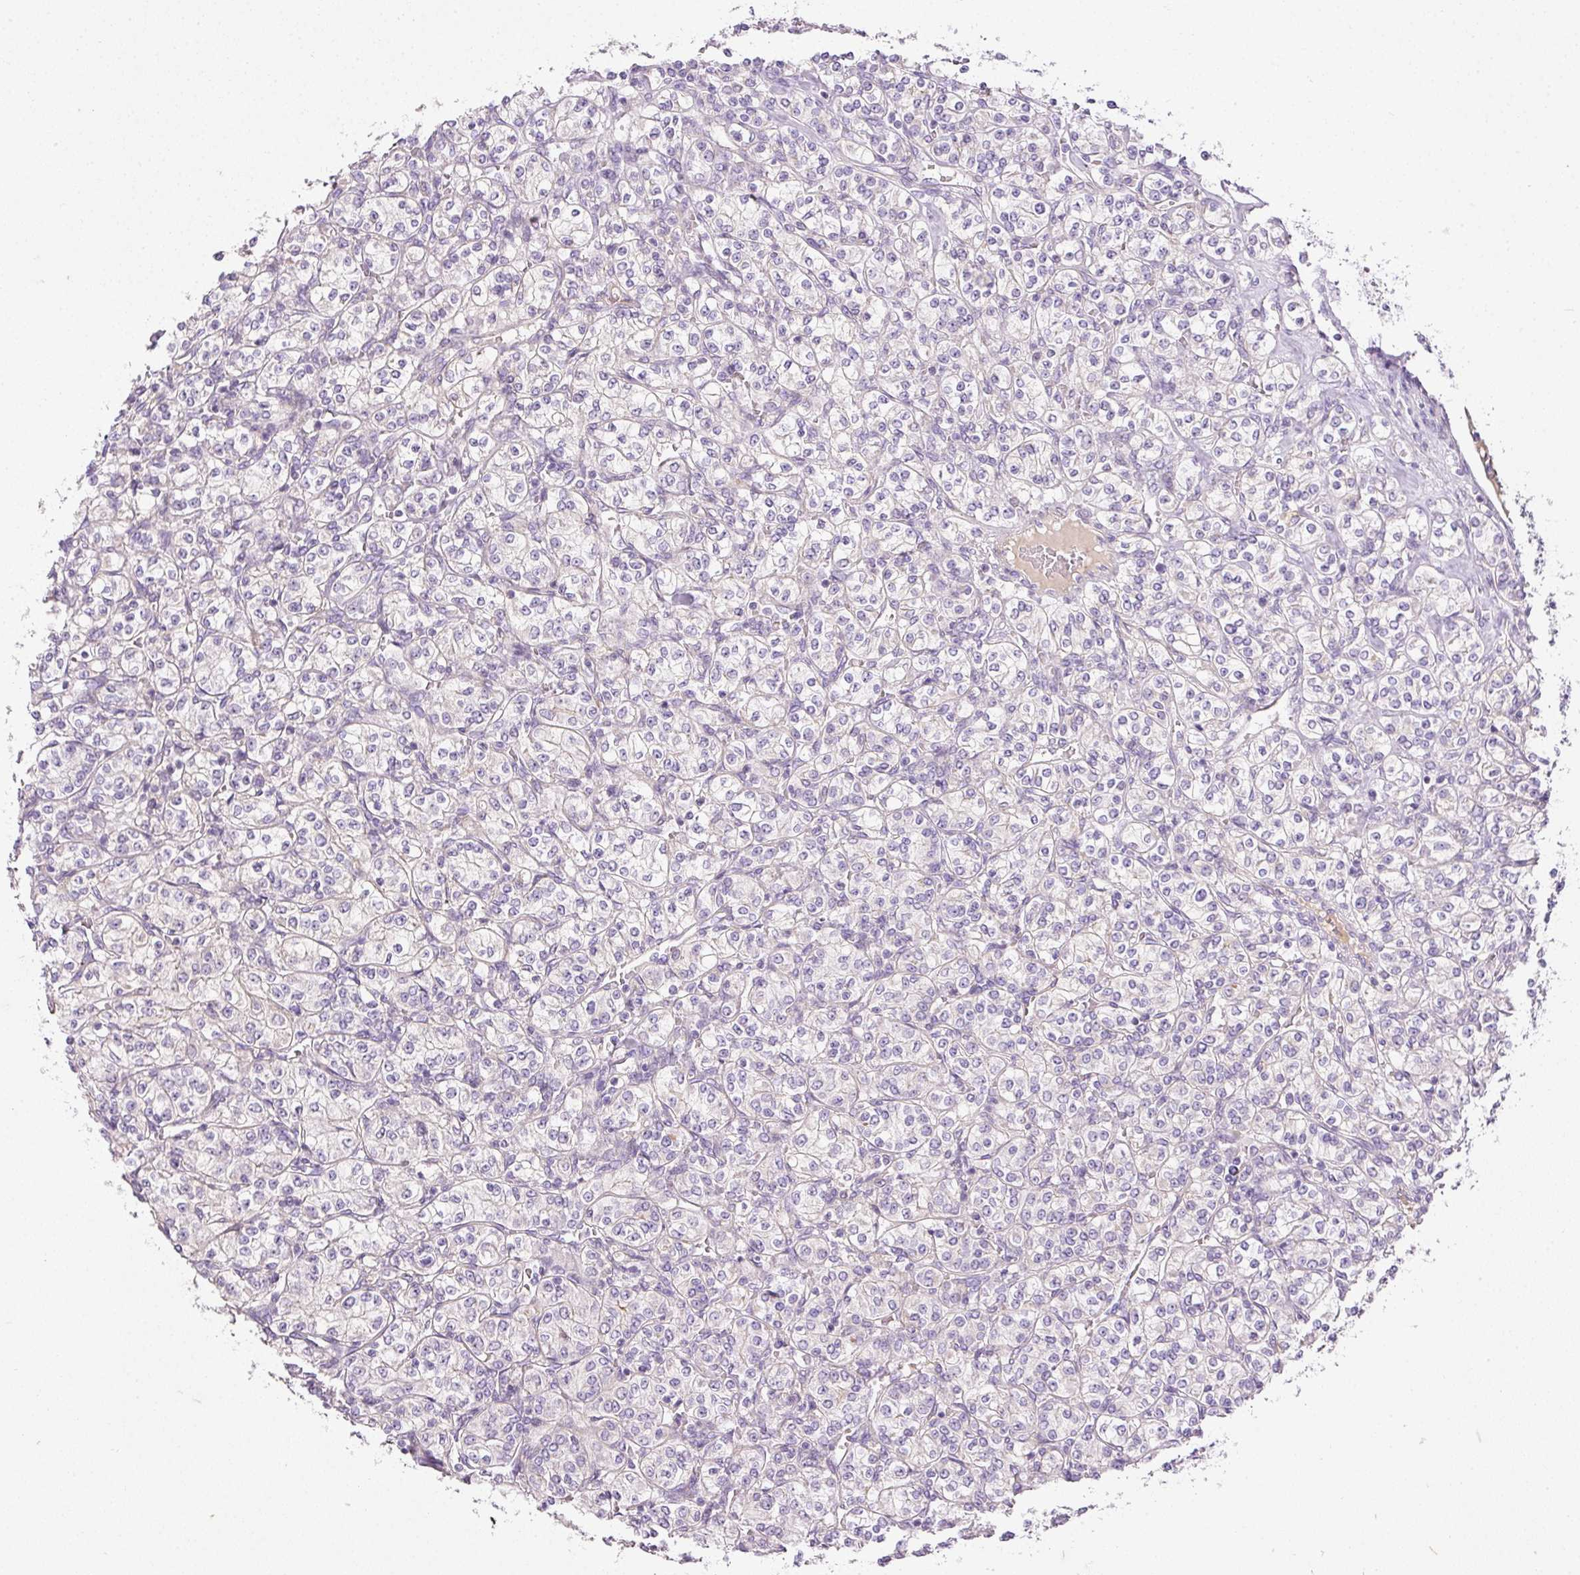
{"staining": {"intensity": "negative", "quantity": "none", "location": "none"}, "tissue": "renal cancer", "cell_type": "Tumor cells", "image_type": "cancer", "snomed": [{"axis": "morphology", "description": "Adenocarcinoma, NOS"}, {"axis": "topography", "description": "Kidney"}], "caption": "IHC micrograph of neoplastic tissue: adenocarcinoma (renal) stained with DAB shows no significant protein expression in tumor cells.", "gene": "KPNA5", "patient": {"sex": "male", "age": 77}}